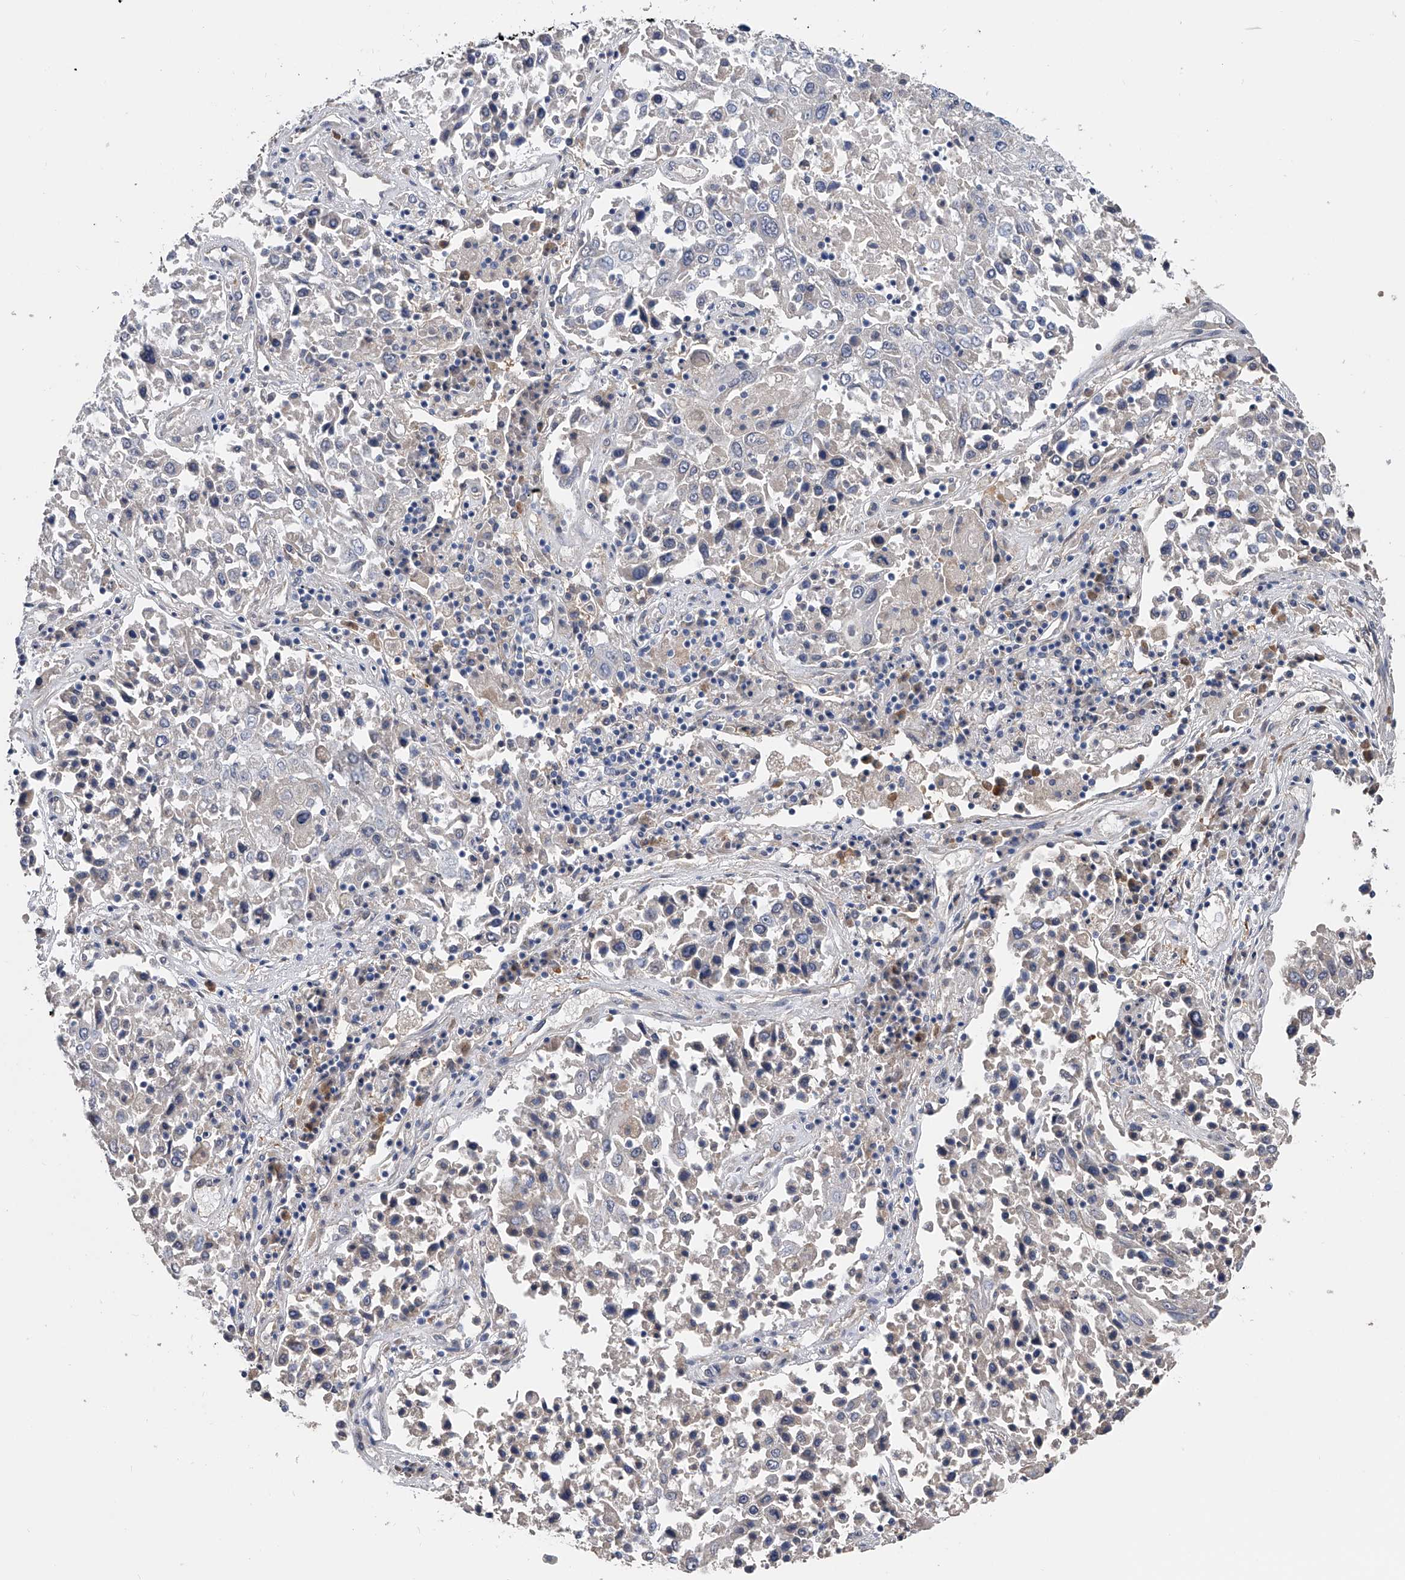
{"staining": {"intensity": "negative", "quantity": "none", "location": "none"}, "tissue": "lung cancer", "cell_type": "Tumor cells", "image_type": "cancer", "snomed": [{"axis": "morphology", "description": "Squamous cell carcinoma, NOS"}, {"axis": "topography", "description": "Lung"}], "caption": "Immunohistochemistry (IHC) micrograph of neoplastic tissue: human squamous cell carcinoma (lung) stained with DAB (3,3'-diaminobenzidine) exhibits no significant protein staining in tumor cells. Brightfield microscopy of IHC stained with DAB (3,3'-diaminobenzidine) (brown) and hematoxylin (blue), captured at high magnification.", "gene": "PGM3", "patient": {"sex": "male", "age": 65}}